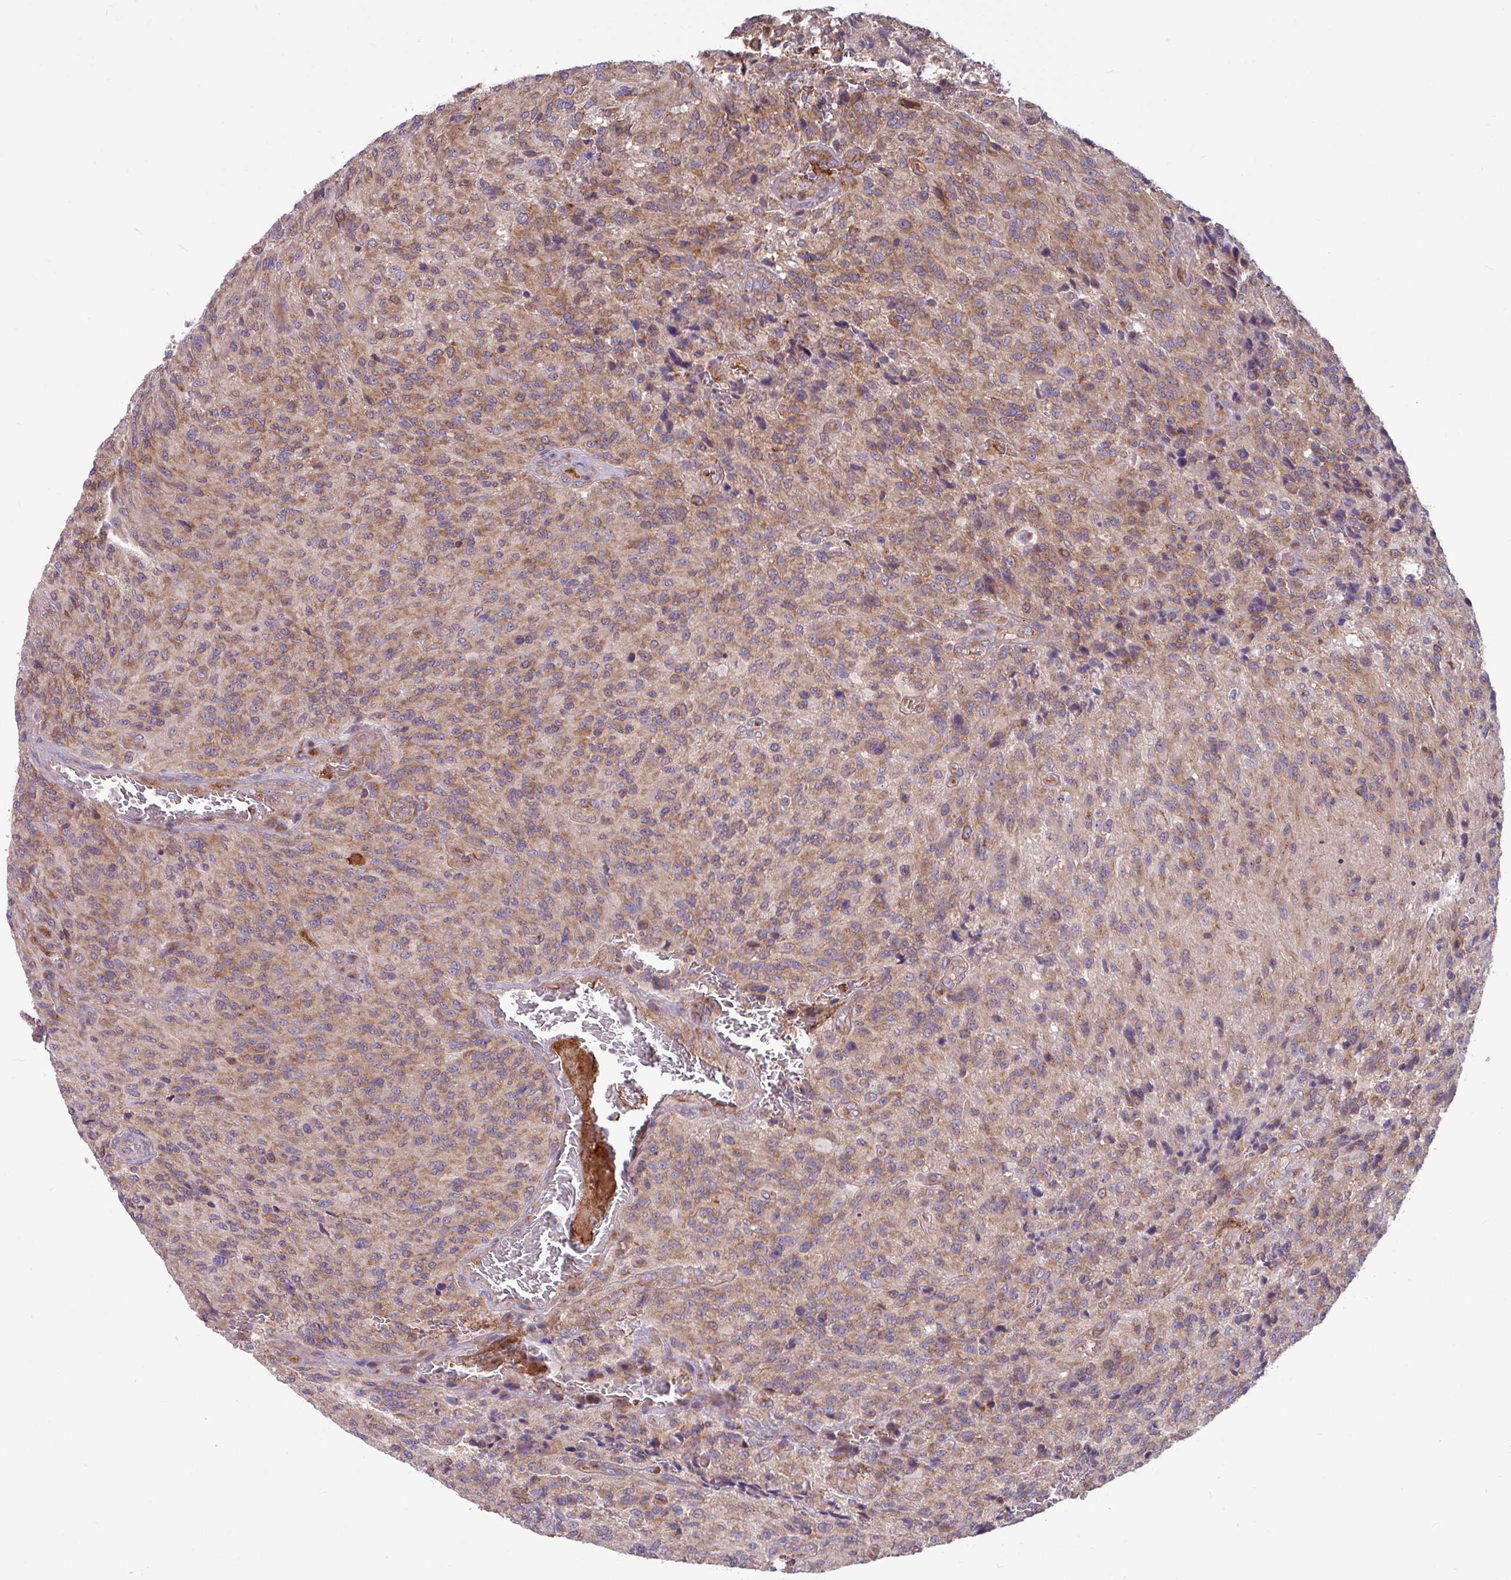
{"staining": {"intensity": "moderate", "quantity": ">75%", "location": "cytoplasmic/membranous"}, "tissue": "glioma", "cell_type": "Tumor cells", "image_type": "cancer", "snomed": [{"axis": "morphology", "description": "Normal tissue, NOS"}, {"axis": "morphology", "description": "Glioma, malignant, High grade"}, {"axis": "topography", "description": "Cerebral cortex"}], "caption": "Immunohistochemical staining of malignant glioma (high-grade) exhibits medium levels of moderate cytoplasmic/membranous positivity in about >75% of tumor cells.", "gene": "LSM12", "patient": {"sex": "male", "age": 56}}